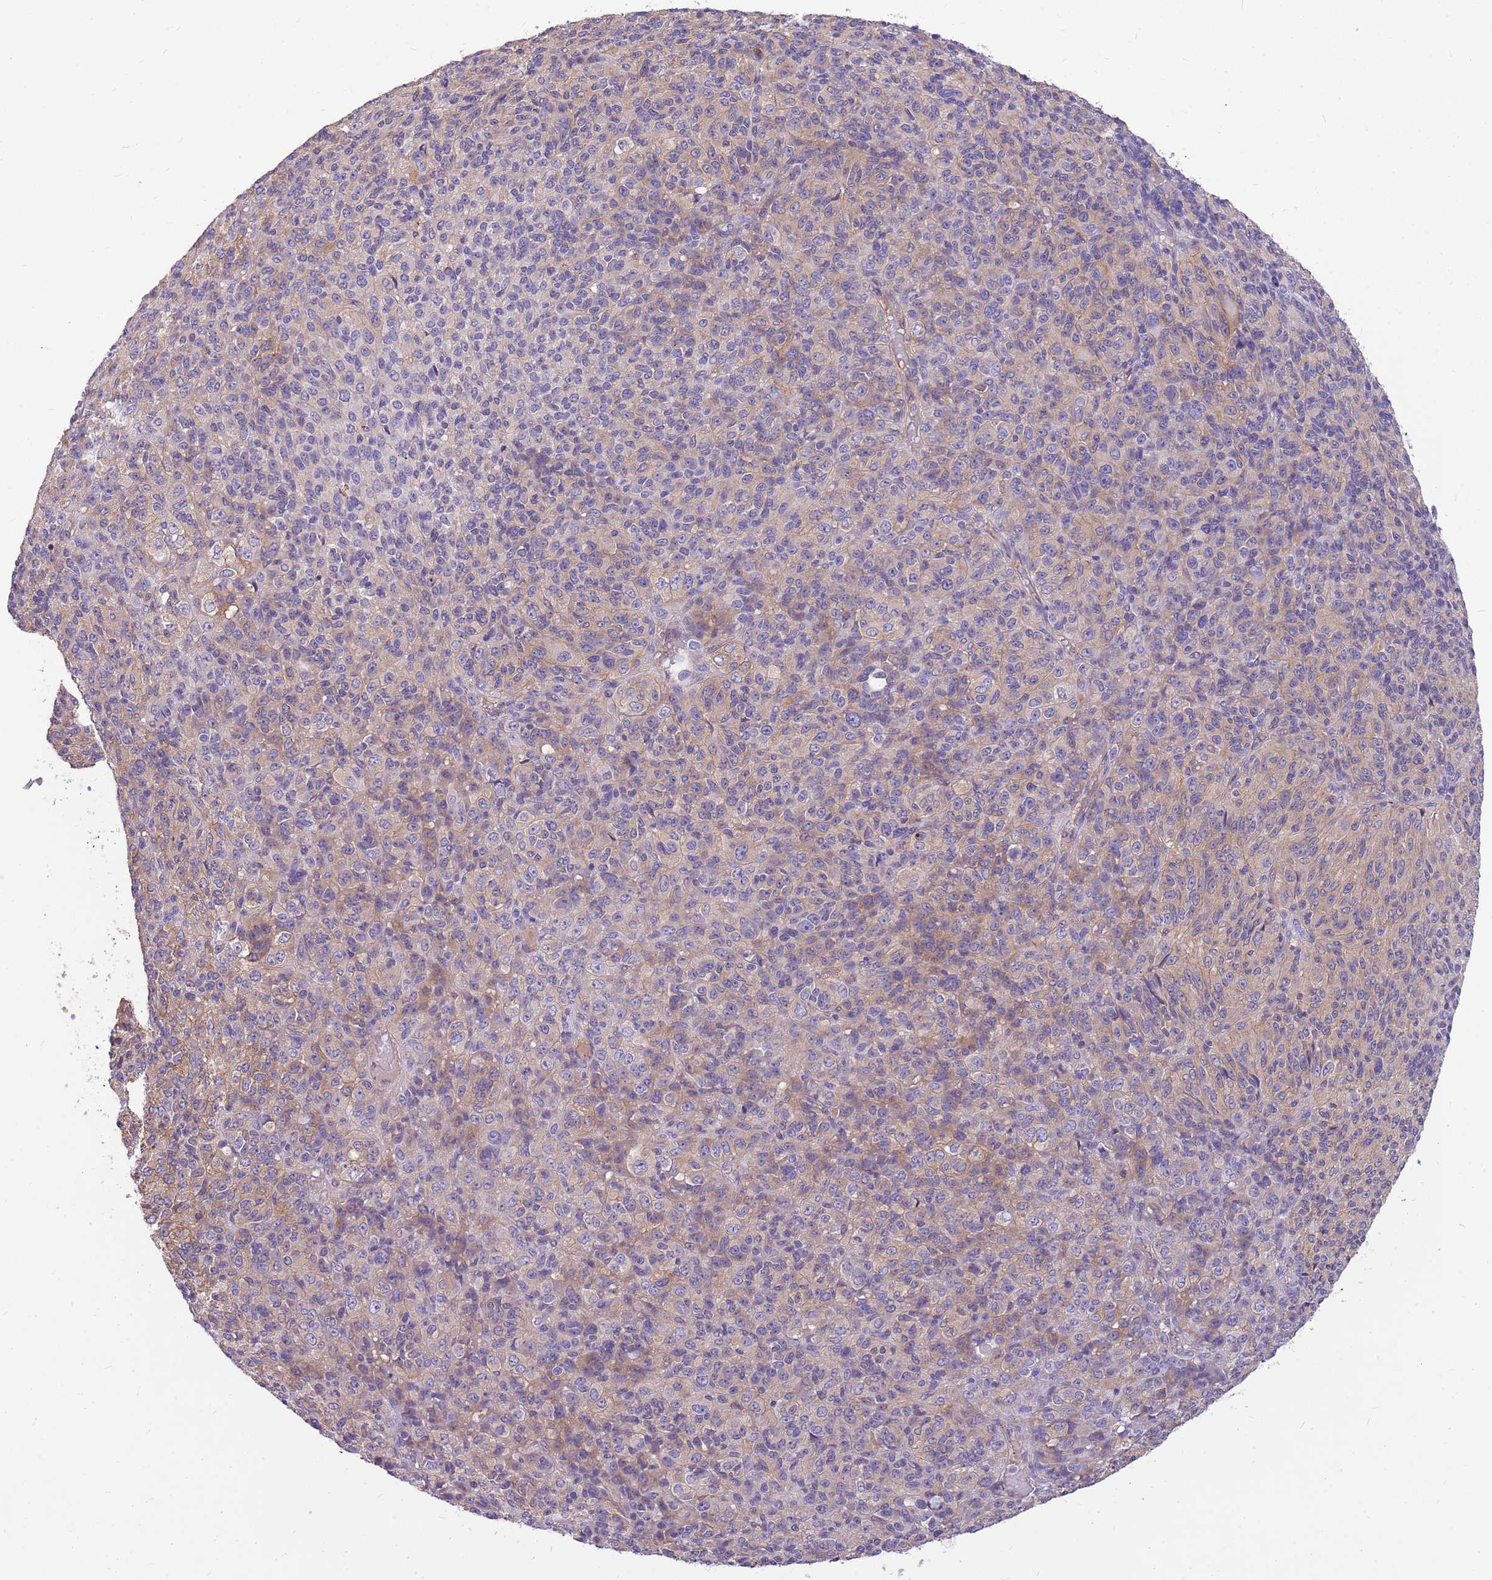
{"staining": {"intensity": "weak", "quantity": "25%-75%", "location": "cytoplasmic/membranous"}, "tissue": "melanoma", "cell_type": "Tumor cells", "image_type": "cancer", "snomed": [{"axis": "morphology", "description": "Malignant melanoma, Metastatic site"}, {"axis": "topography", "description": "Brain"}], "caption": "Tumor cells reveal weak cytoplasmic/membranous expression in approximately 25%-75% of cells in malignant melanoma (metastatic site). Nuclei are stained in blue.", "gene": "NTN4", "patient": {"sex": "female", "age": 56}}